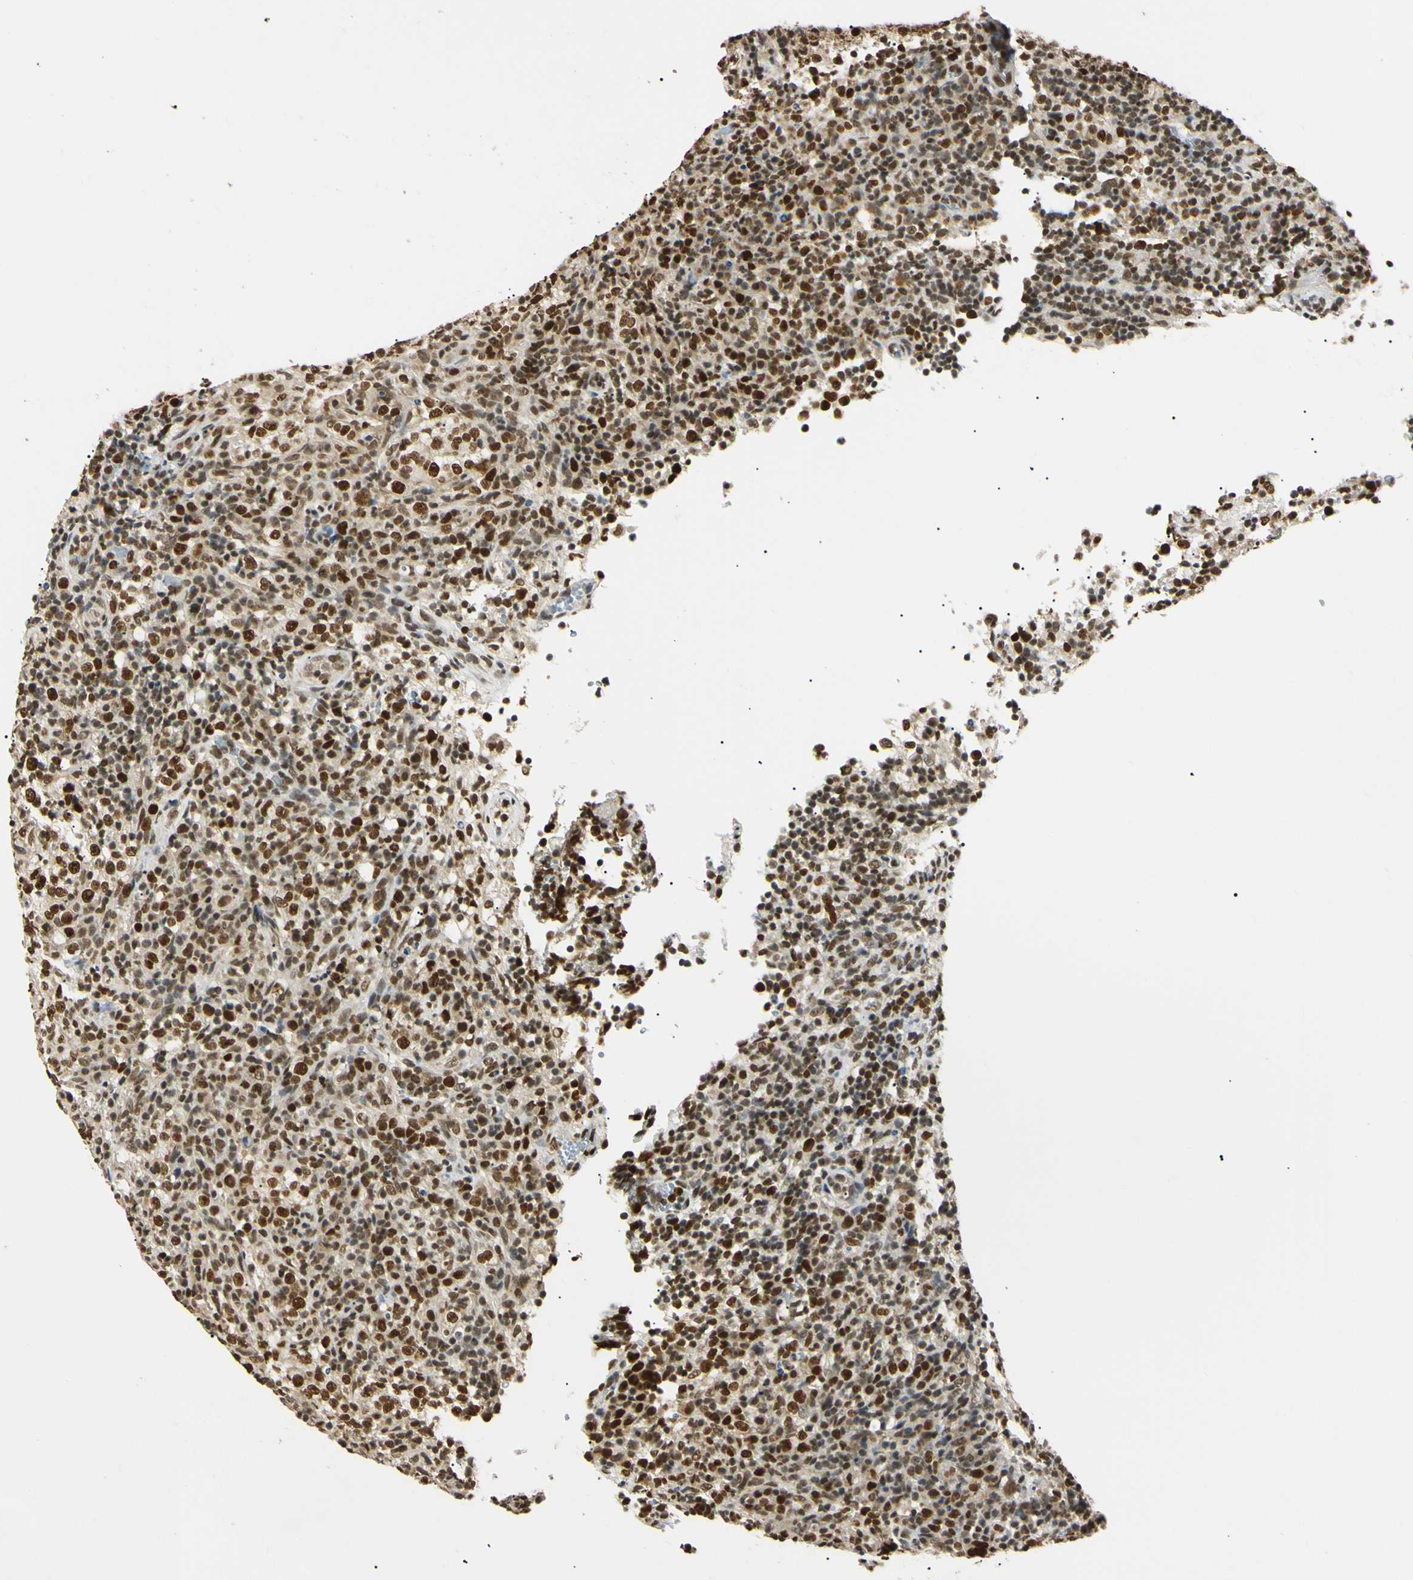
{"staining": {"intensity": "strong", "quantity": ">75%", "location": "nuclear"}, "tissue": "lymphoma", "cell_type": "Tumor cells", "image_type": "cancer", "snomed": [{"axis": "morphology", "description": "Malignant lymphoma, non-Hodgkin's type, High grade"}, {"axis": "topography", "description": "Lymph node"}], "caption": "Immunohistochemistry image of lymphoma stained for a protein (brown), which reveals high levels of strong nuclear positivity in about >75% of tumor cells.", "gene": "SMARCA5", "patient": {"sex": "female", "age": 76}}